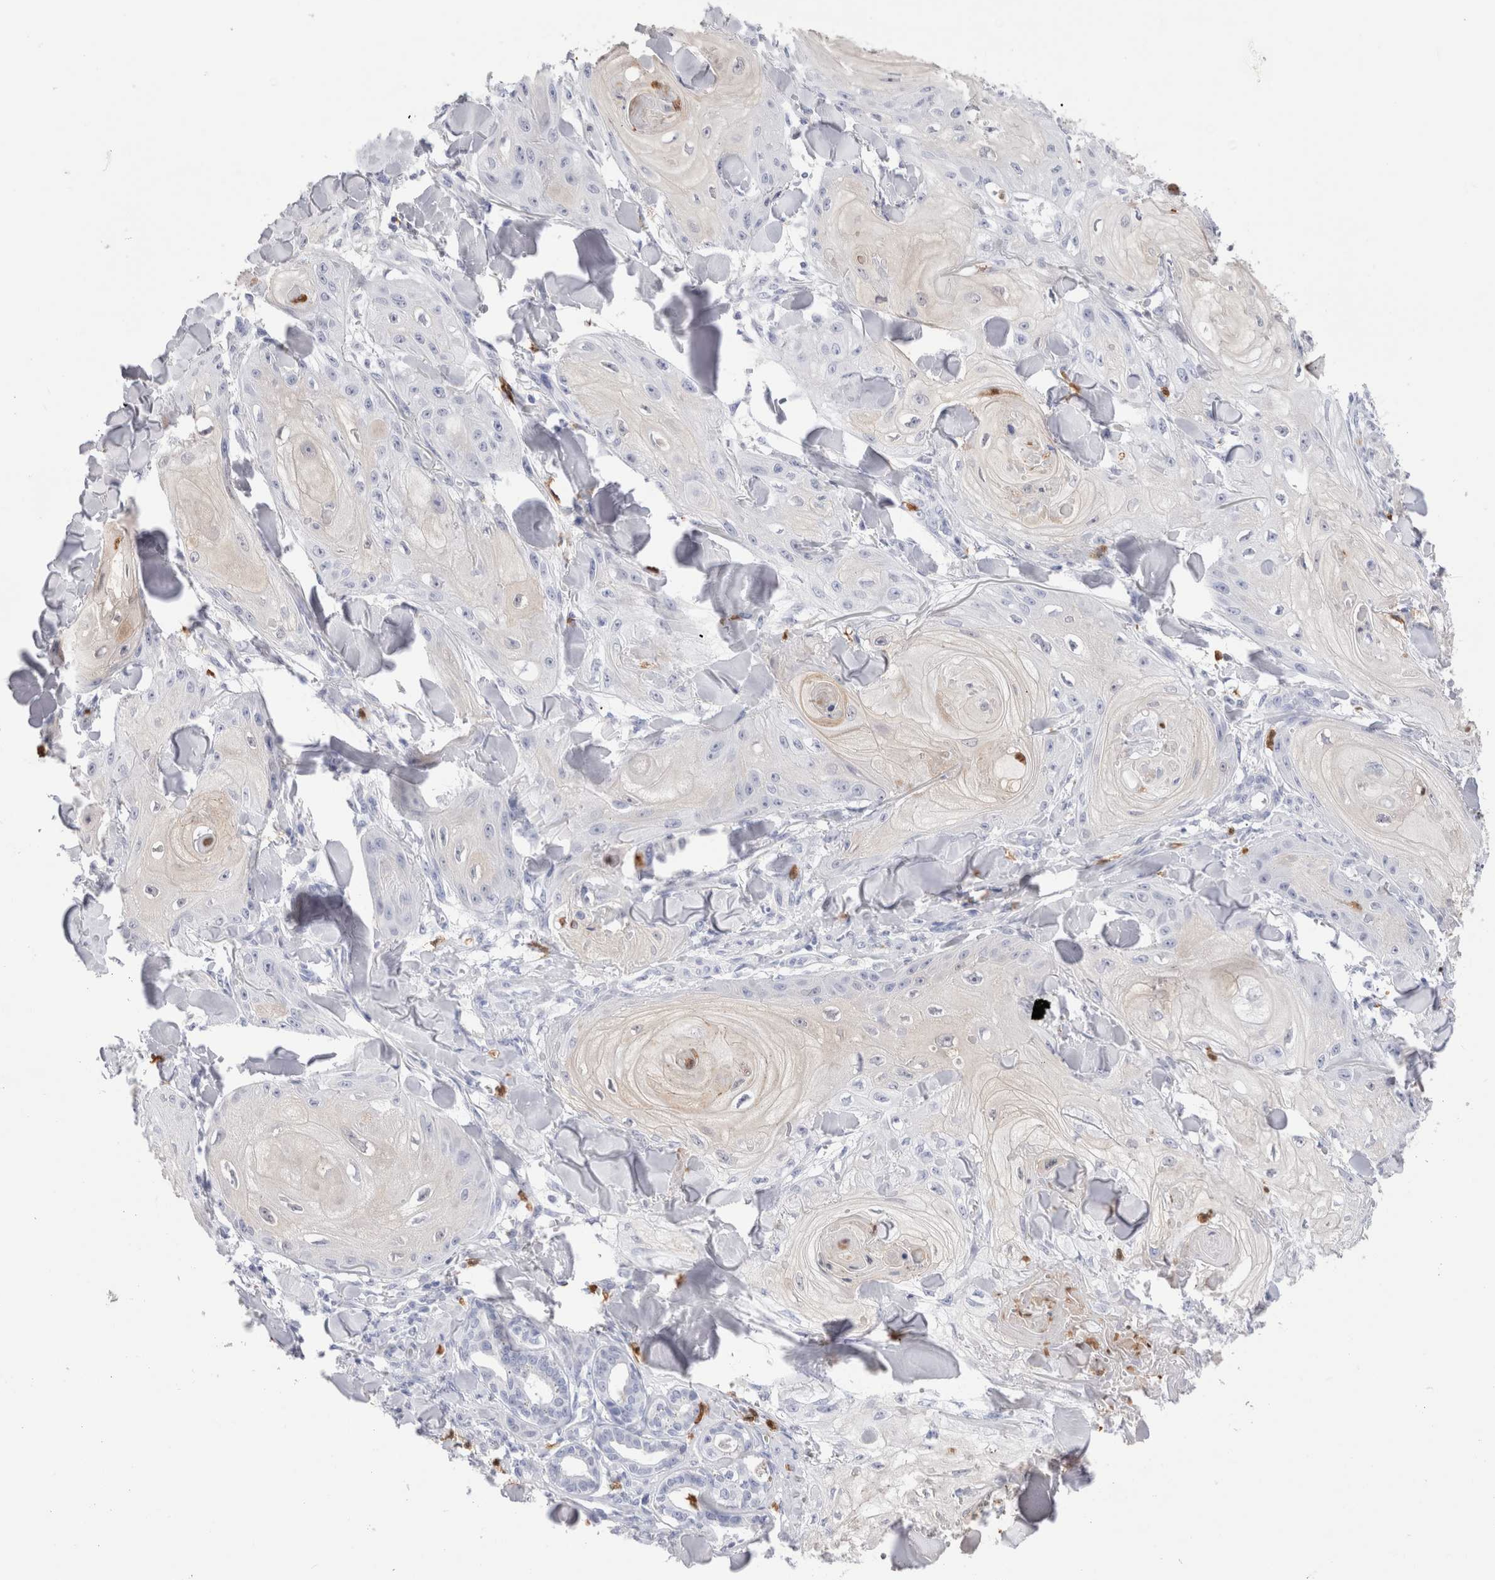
{"staining": {"intensity": "weak", "quantity": "<25%", "location": "cytoplasmic/membranous"}, "tissue": "skin cancer", "cell_type": "Tumor cells", "image_type": "cancer", "snomed": [{"axis": "morphology", "description": "Squamous cell carcinoma, NOS"}, {"axis": "topography", "description": "Skin"}], "caption": "Immunohistochemistry histopathology image of human skin cancer (squamous cell carcinoma) stained for a protein (brown), which shows no positivity in tumor cells.", "gene": "SLC10A5", "patient": {"sex": "male", "age": 74}}